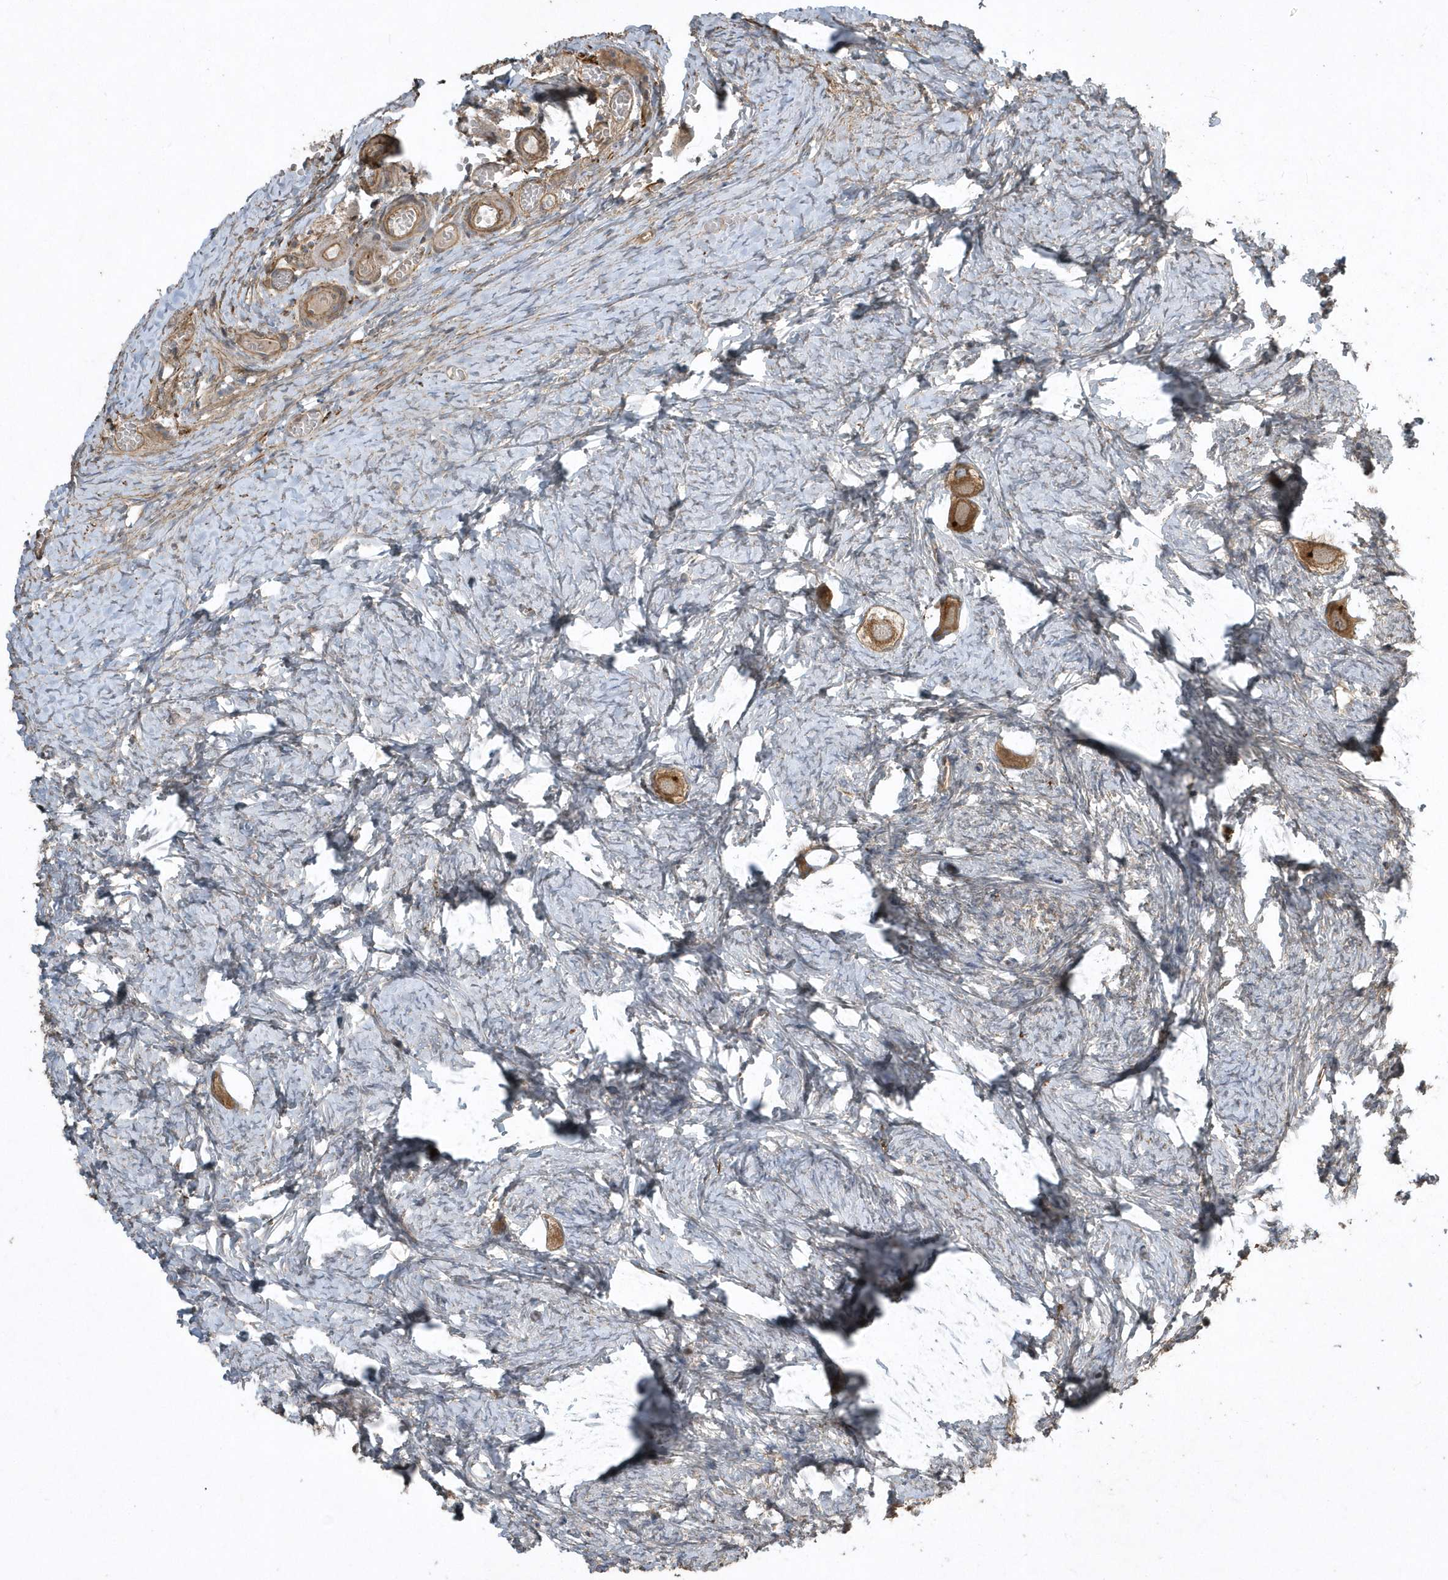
{"staining": {"intensity": "moderate", "quantity": ">75%", "location": "cytoplasmic/membranous"}, "tissue": "ovary", "cell_type": "Follicle cells", "image_type": "normal", "snomed": [{"axis": "morphology", "description": "Normal tissue, NOS"}, {"axis": "topography", "description": "Ovary"}], "caption": "Immunohistochemistry micrograph of unremarkable ovary: ovary stained using immunohistochemistry (IHC) exhibits medium levels of moderate protein expression localized specifically in the cytoplasmic/membranous of follicle cells, appearing as a cytoplasmic/membranous brown color.", "gene": "SENP8", "patient": {"sex": "female", "age": 27}}